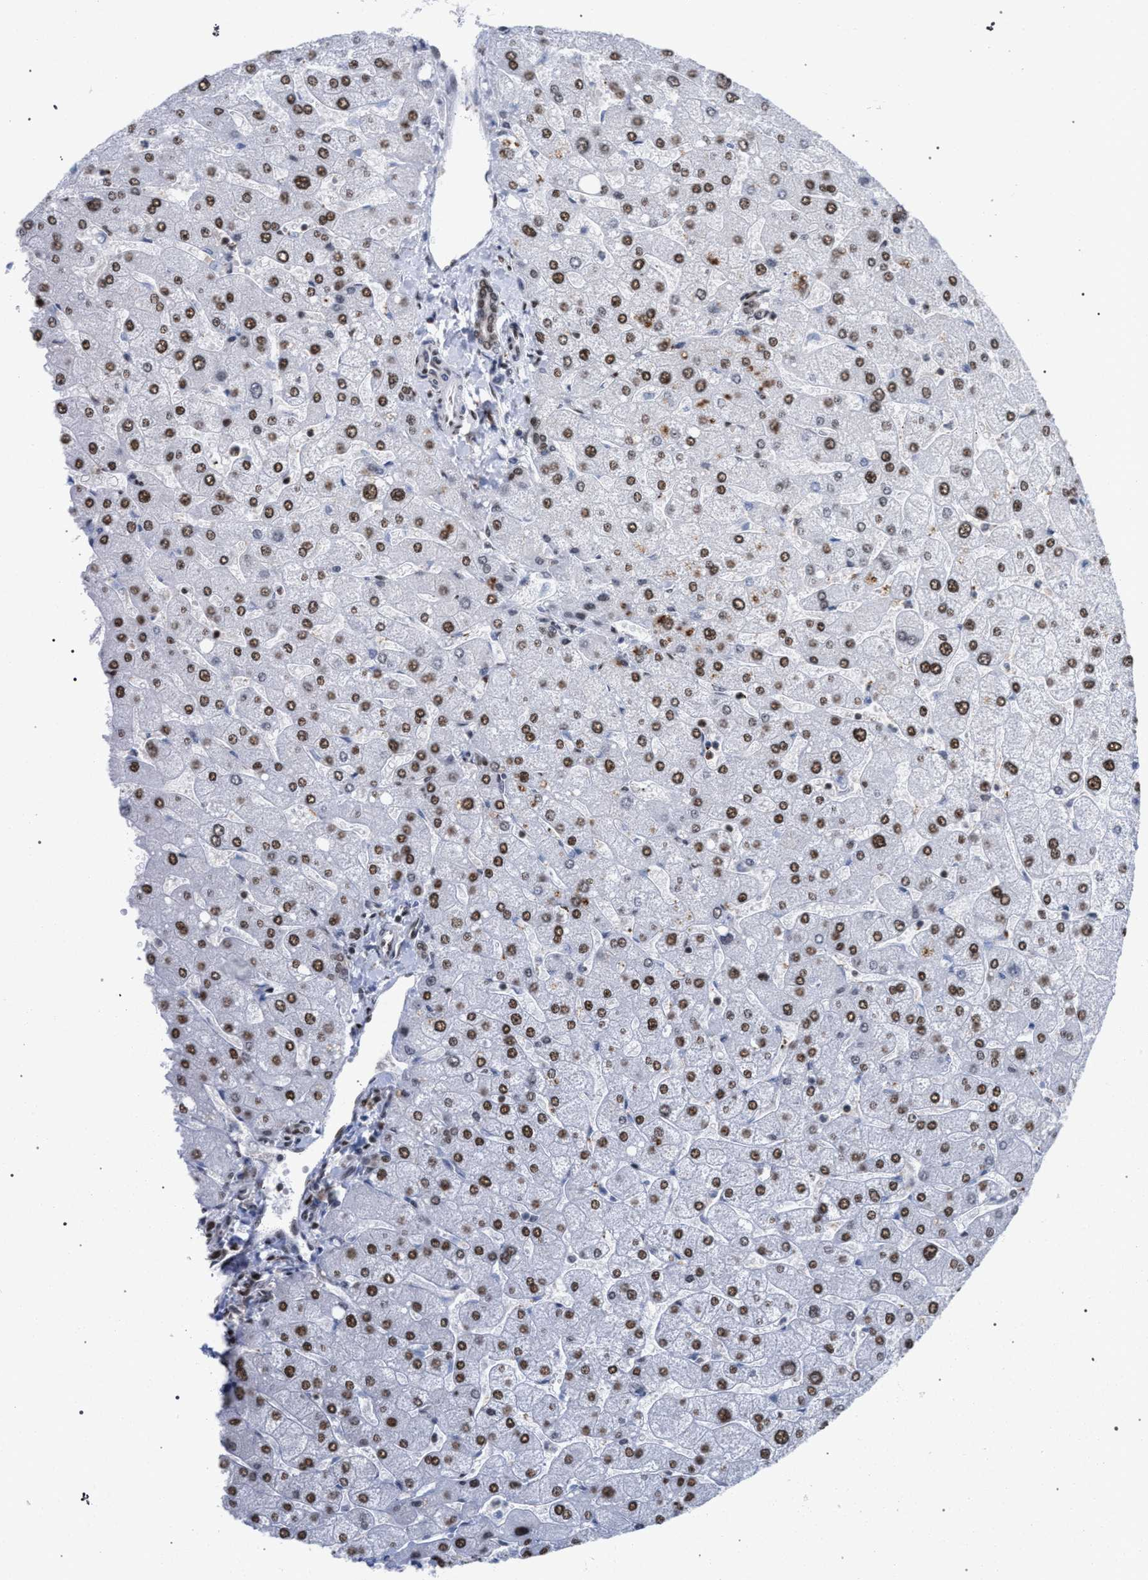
{"staining": {"intensity": "moderate", "quantity": ">75%", "location": "nuclear"}, "tissue": "liver", "cell_type": "Cholangiocytes", "image_type": "normal", "snomed": [{"axis": "morphology", "description": "Normal tissue, NOS"}, {"axis": "topography", "description": "Liver"}], "caption": "The image exhibits a brown stain indicating the presence of a protein in the nuclear of cholangiocytes in liver. (DAB IHC, brown staining for protein, blue staining for nuclei).", "gene": "SCAF4", "patient": {"sex": "male", "age": 55}}